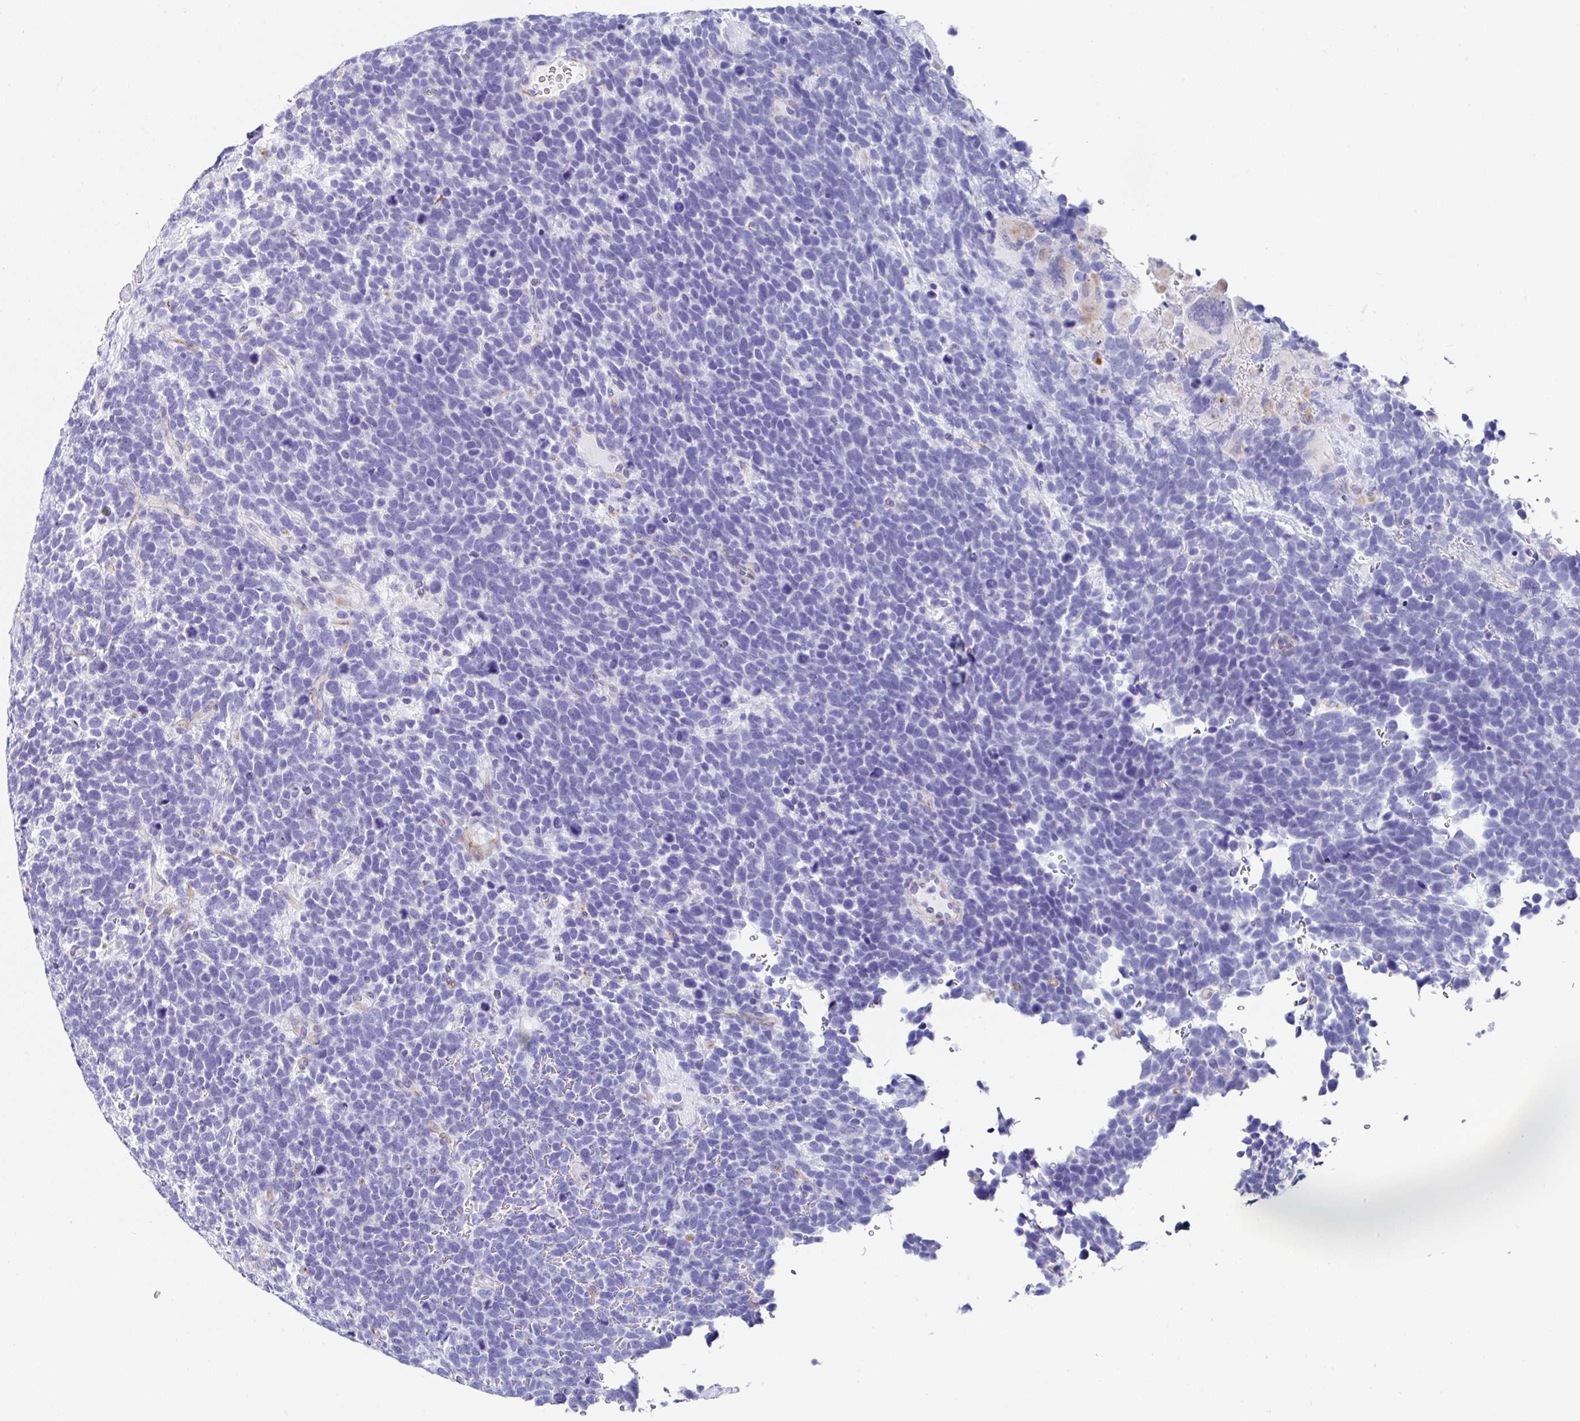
{"staining": {"intensity": "negative", "quantity": "none", "location": "none"}, "tissue": "urothelial cancer", "cell_type": "Tumor cells", "image_type": "cancer", "snomed": [{"axis": "morphology", "description": "Urothelial carcinoma, High grade"}, {"axis": "topography", "description": "Urinary bladder"}], "caption": "This is an immunohistochemistry (IHC) image of high-grade urothelial carcinoma. There is no positivity in tumor cells.", "gene": "TMPRSS11E", "patient": {"sex": "female", "age": 82}}